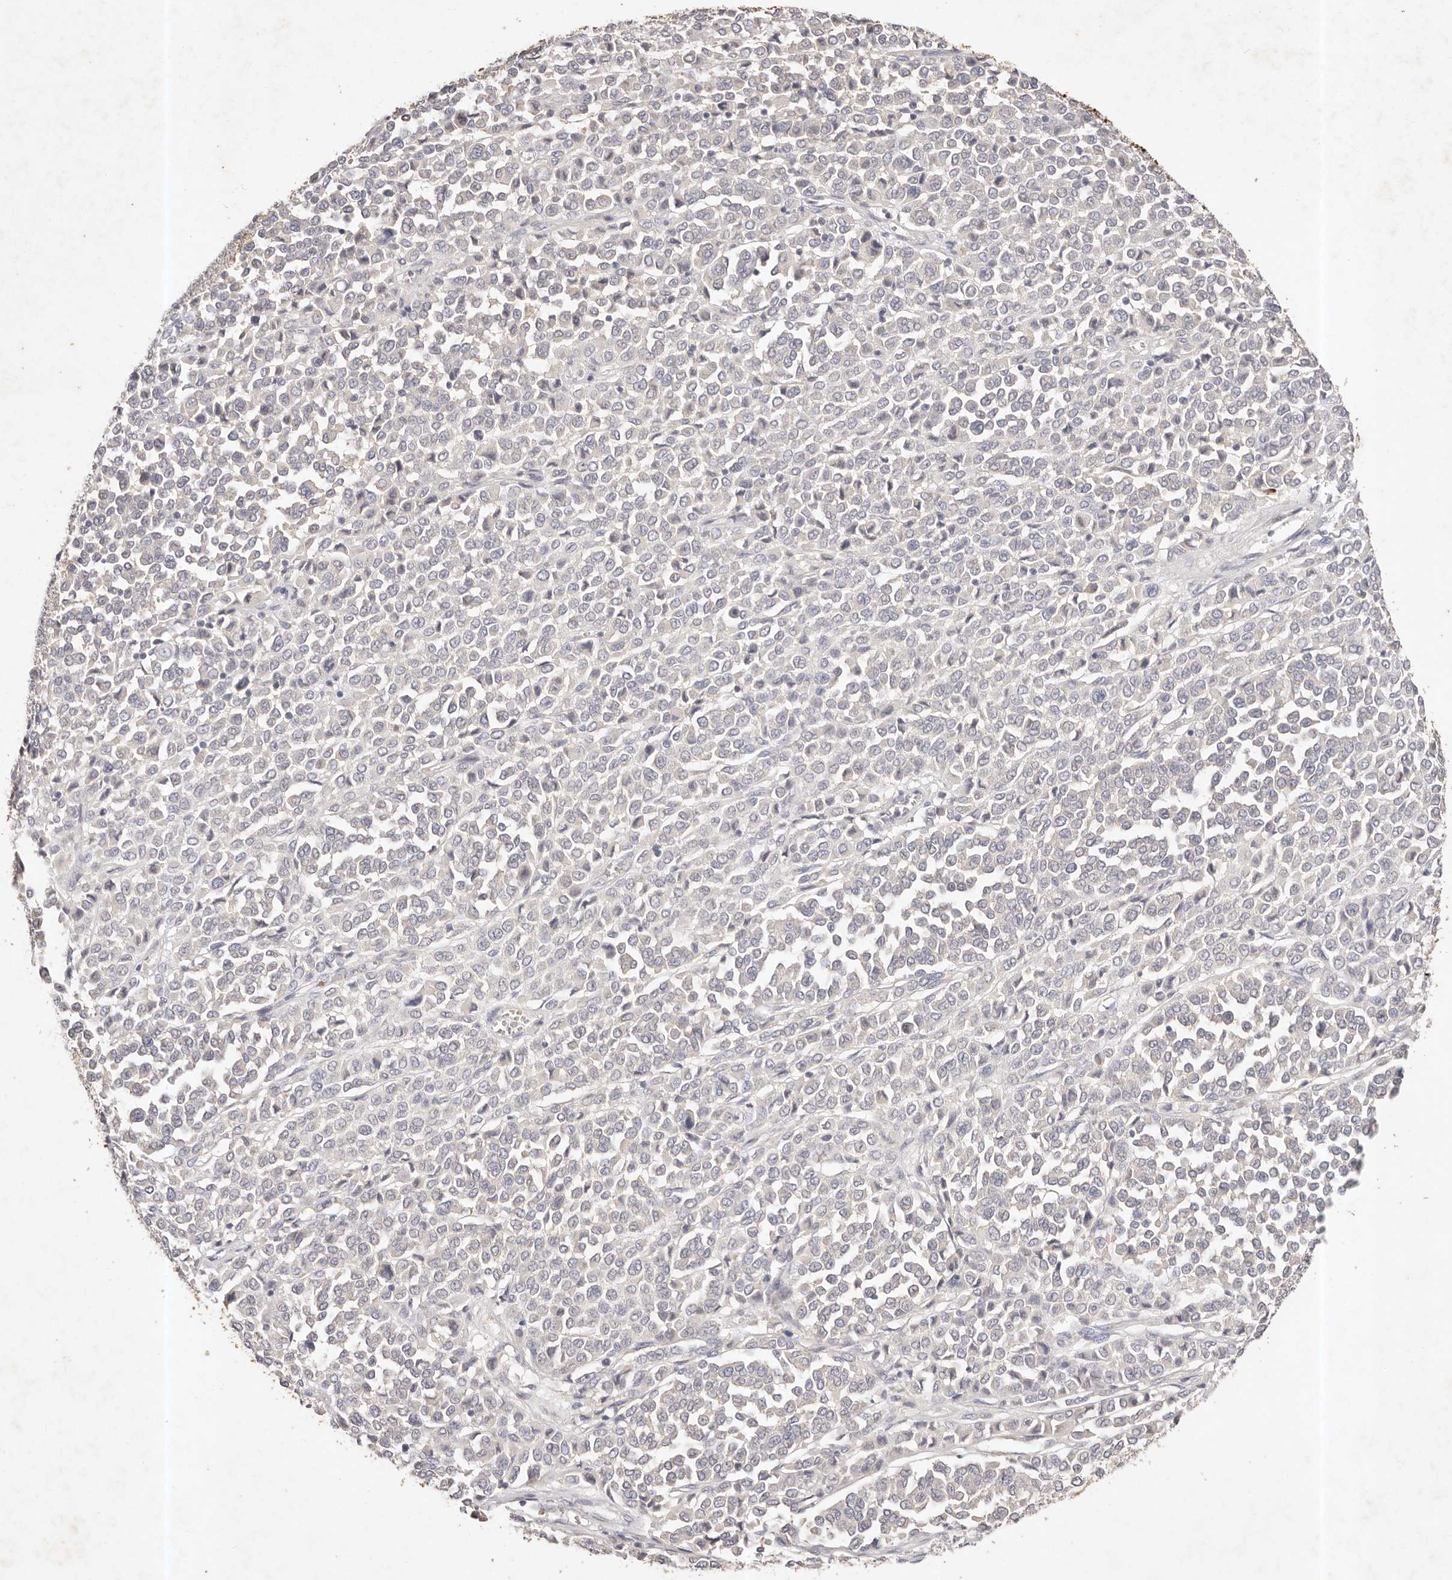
{"staining": {"intensity": "negative", "quantity": "none", "location": "none"}, "tissue": "melanoma", "cell_type": "Tumor cells", "image_type": "cancer", "snomed": [{"axis": "morphology", "description": "Malignant melanoma, Metastatic site"}, {"axis": "topography", "description": "Pancreas"}], "caption": "Micrograph shows no protein staining in tumor cells of malignant melanoma (metastatic site) tissue.", "gene": "CXADR", "patient": {"sex": "female", "age": 30}}